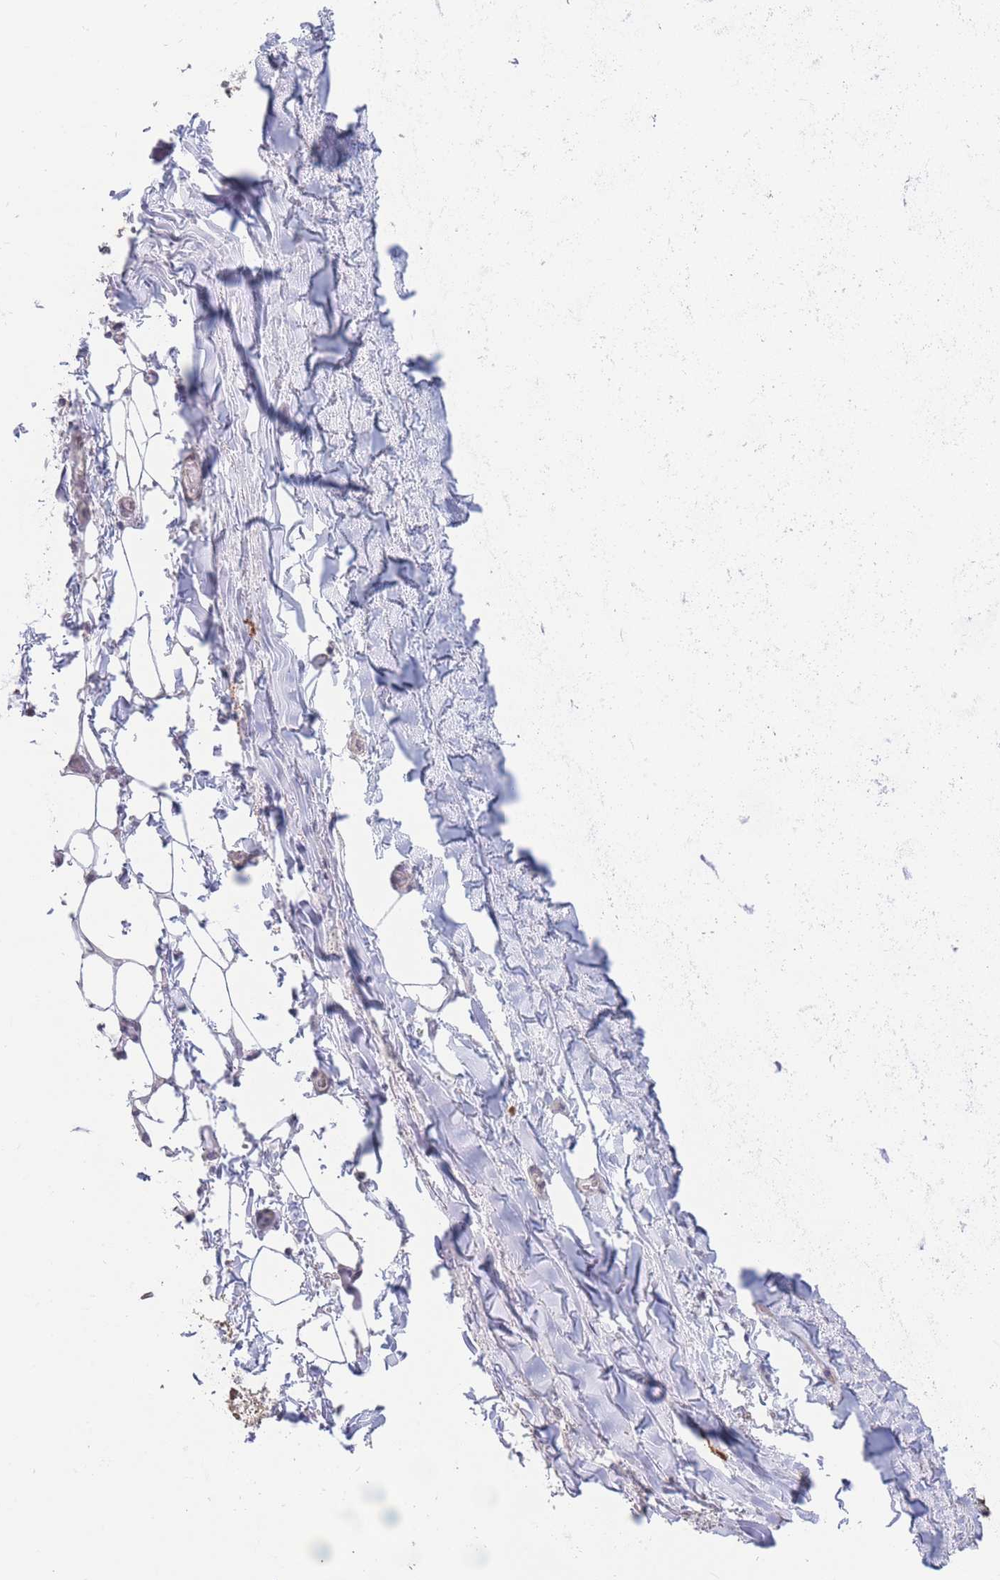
{"staining": {"intensity": "negative", "quantity": "none", "location": "none"}, "tissue": "adipose tissue", "cell_type": "Adipocytes", "image_type": "normal", "snomed": [{"axis": "morphology", "description": "Normal tissue, NOS"}, {"axis": "topography", "description": "Cartilage tissue"}, {"axis": "topography", "description": "Bronchus"}], "caption": "An image of adipose tissue stained for a protein exhibits no brown staining in adipocytes. Brightfield microscopy of immunohistochemistry (IHC) stained with DAB (brown) and hematoxylin (blue), captured at high magnification.", "gene": "ASAP3", "patient": {"sex": "male", "age": 63}}